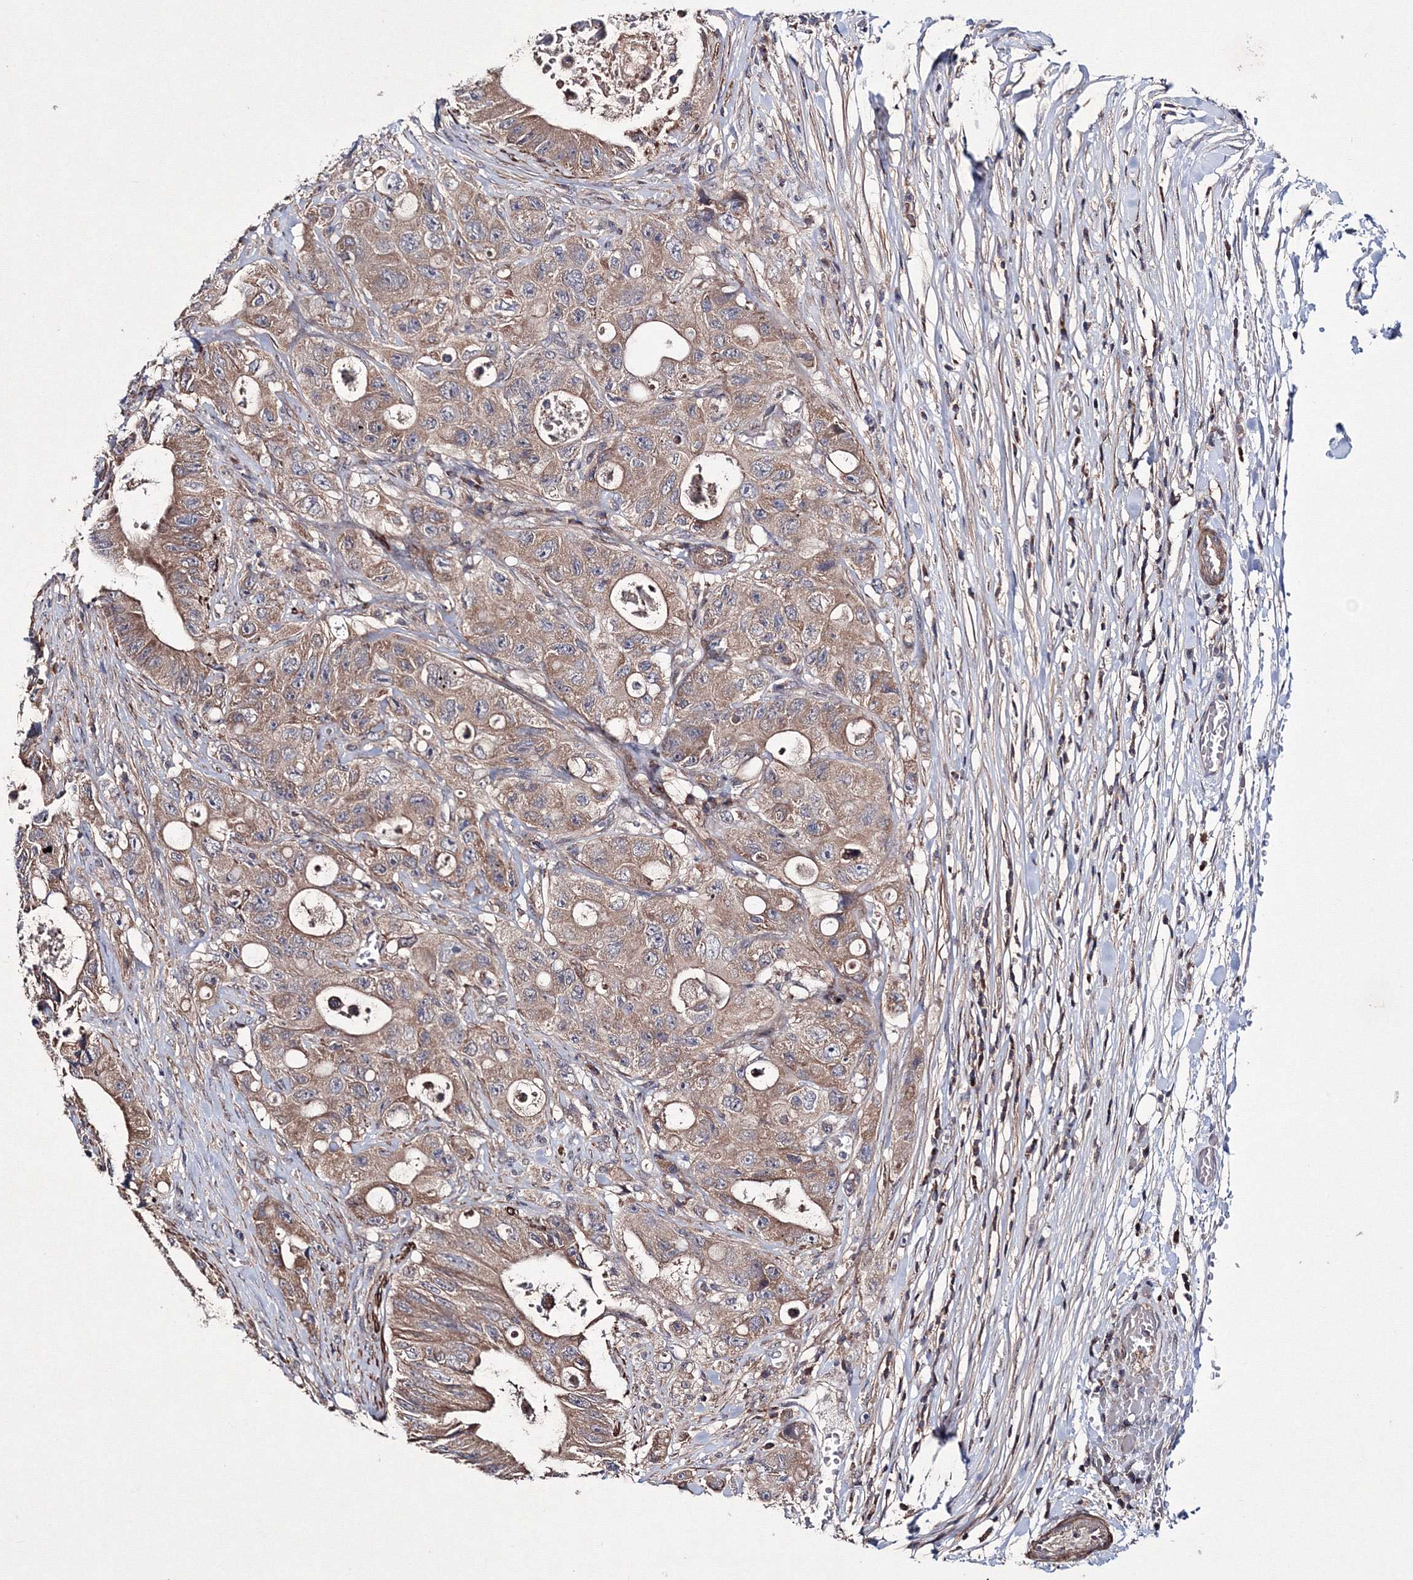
{"staining": {"intensity": "moderate", "quantity": ">75%", "location": "cytoplasmic/membranous"}, "tissue": "colorectal cancer", "cell_type": "Tumor cells", "image_type": "cancer", "snomed": [{"axis": "morphology", "description": "Adenocarcinoma, NOS"}, {"axis": "topography", "description": "Colon"}], "caption": "Immunohistochemical staining of adenocarcinoma (colorectal) demonstrates medium levels of moderate cytoplasmic/membranous staining in about >75% of tumor cells. (Stains: DAB (3,3'-diaminobenzidine) in brown, nuclei in blue, Microscopy: brightfield microscopy at high magnification).", "gene": "PPP2R2B", "patient": {"sex": "female", "age": 46}}